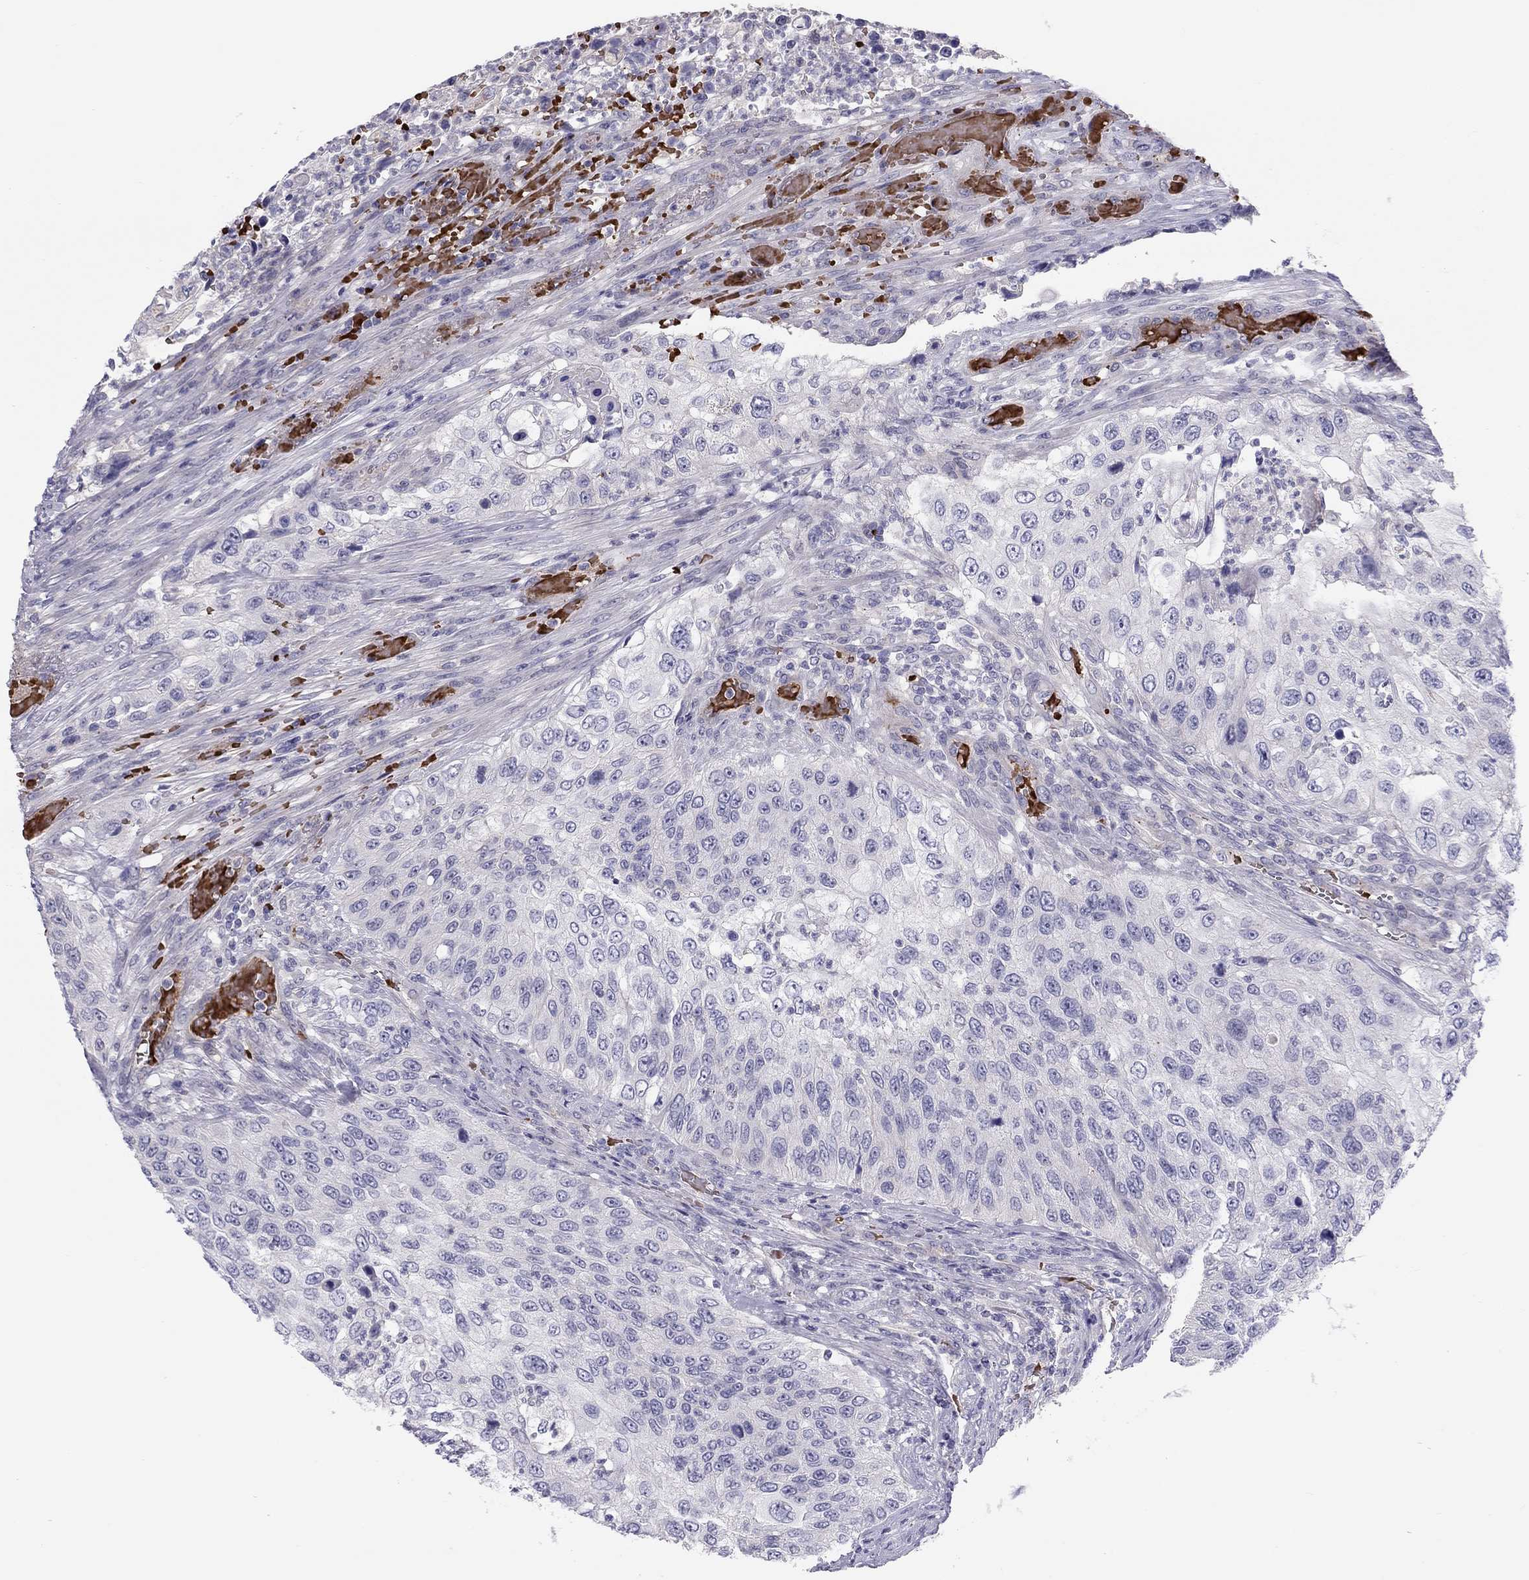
{"staining": {"intensity": "negative", "quantity": "none", "location": "none"}, "tissue": "urothelial cancer", "cell_type": "Tumor cells", "image_type": "cancer", "snomed": [{"axis": "morphology", "description": "Urothelial carcinoma, High grade"}, {"axis": "topography", "description": "Urinary bladder"}], "caption": "IHC of human urothelial cancer exhibits no positivity in tumor cells.", "gene": "FRMD1", "patient": {"sex": "female", "age": 60}}